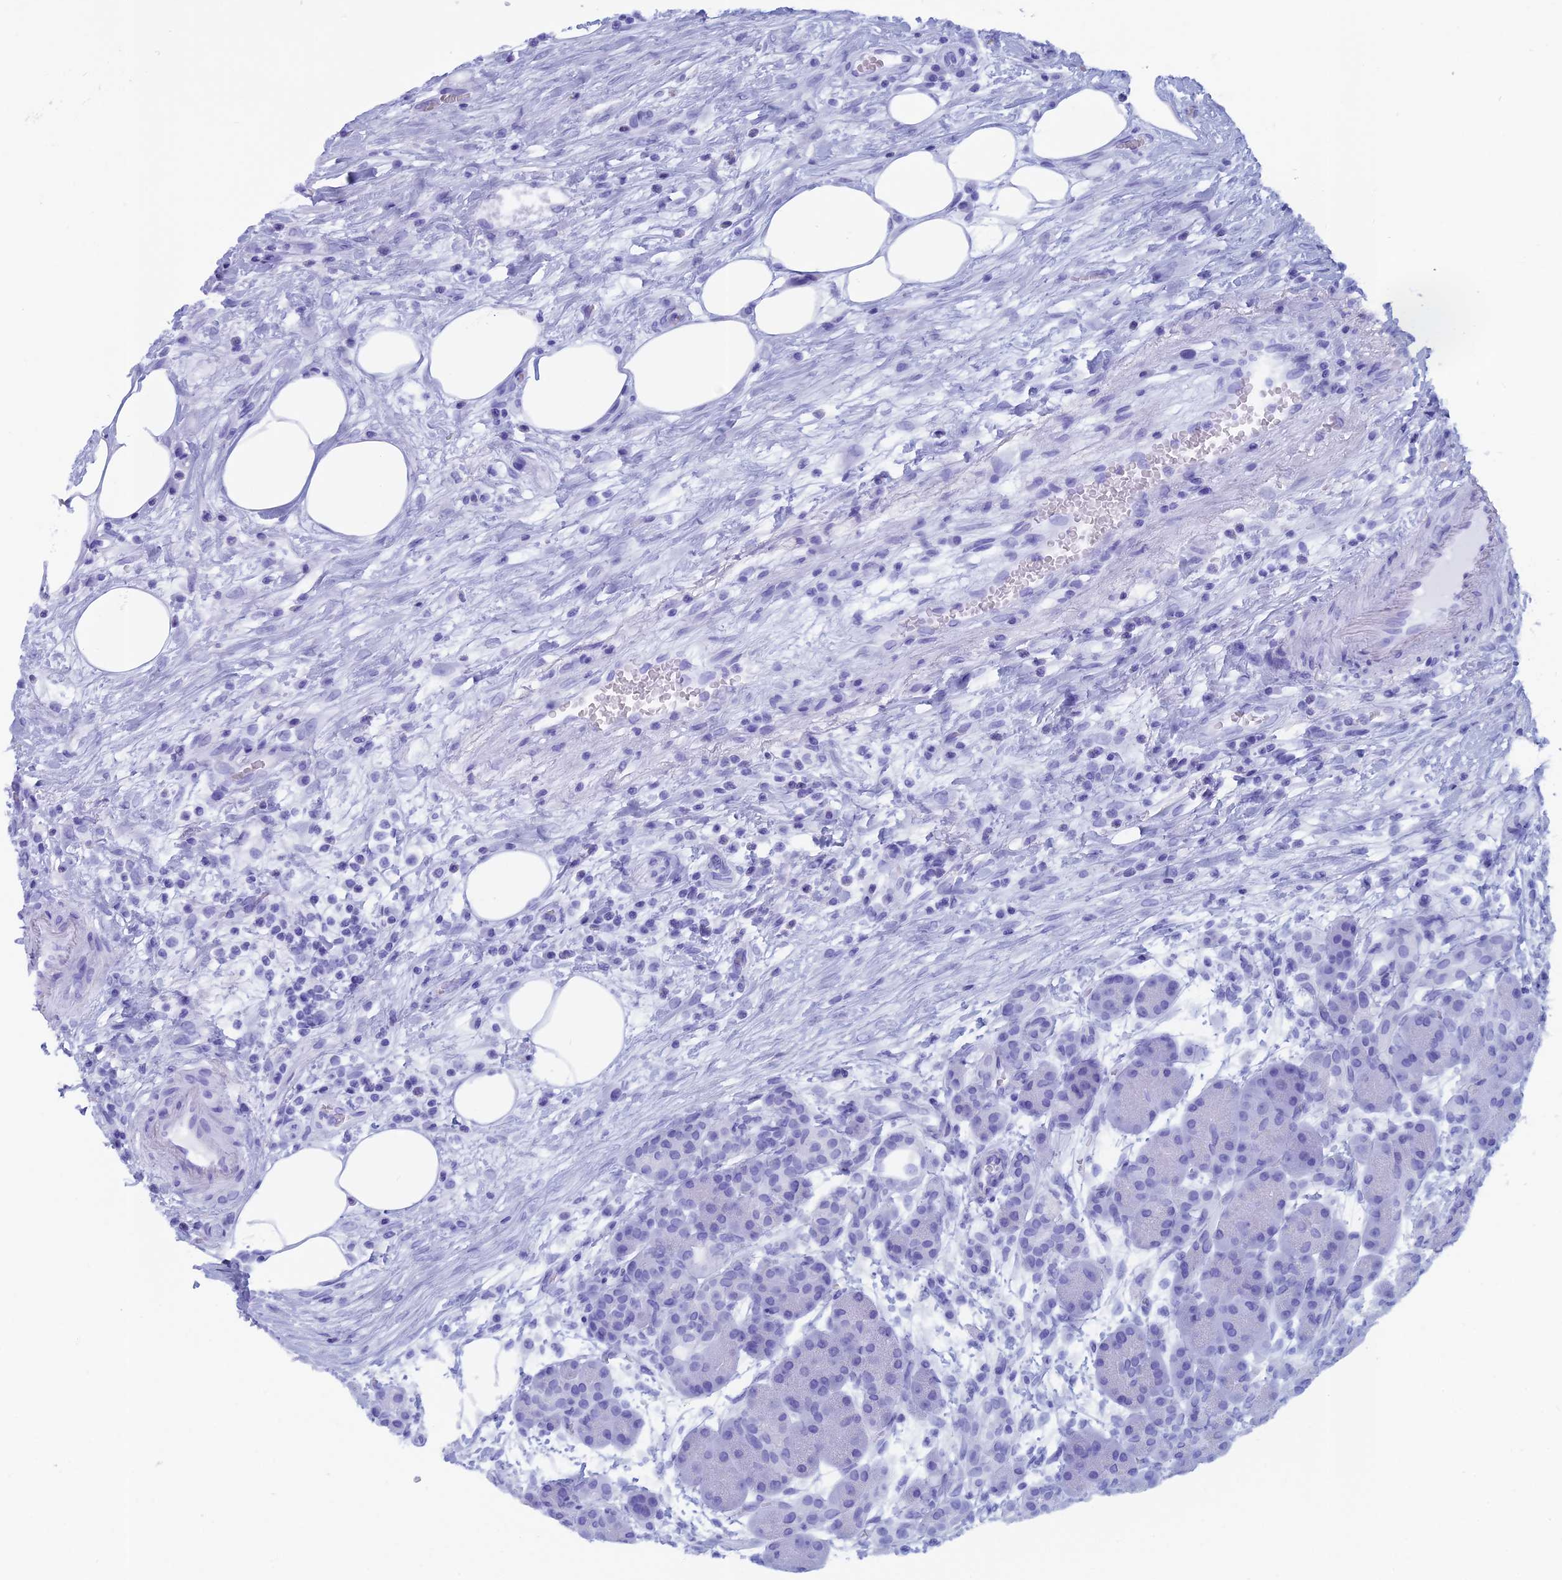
{"staining": {"intensity": "negative", "quantity": "none", "location": "none"}, "tissue": "pancreas", "cell_type": "Exocrine glandular cells", "image_type": "normal", "snomed": [{"axis": "morphology", "description": "Normal tissue, NOS"}, {"axis": "topography", "description": "Pancreas"}], "caption": "This is an IHC micrograph of benign pancreas. There is no positivity in exocrine glandular cells.", "gene": "CAPS", "patient": {"sex": "male", "age": 63}}